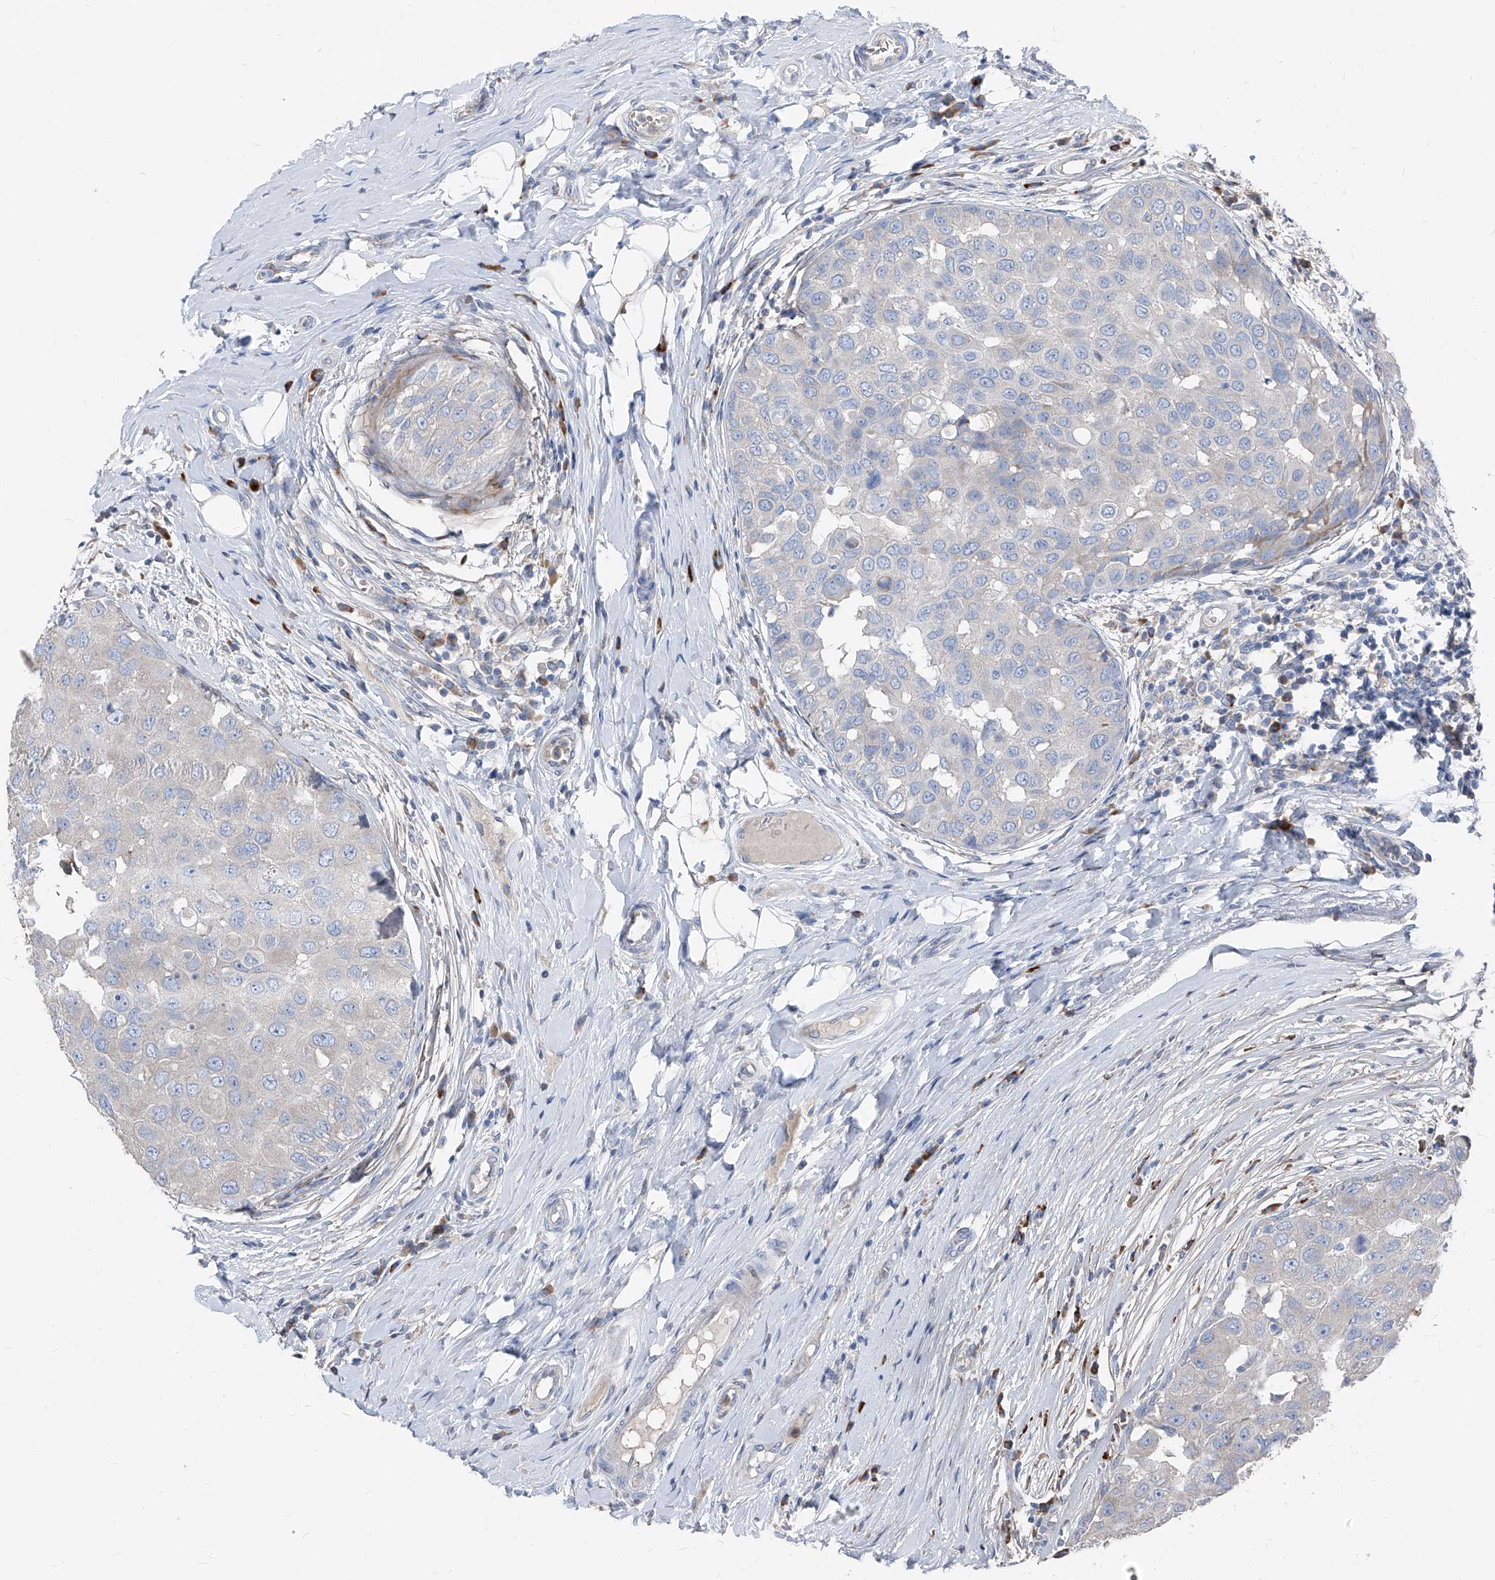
{"staining": {"intensity": "negative", "quantity": "none", "location": "none"}, "tissue": "breast cancer", "cell_type": "Tumor cells", "image_type": "cancer", "snomed": [{"axis": "morphology", "description": "Duct carcinoma"}, {"axis": "topography", "description": "Breast"}], "caption": "Breast invasive ductal carcinoma was stained to show a protein in brown. There is no significant expression in tumor cells.", "gene": "IFI27", "patient": {"sex": "female", "age": 27}}